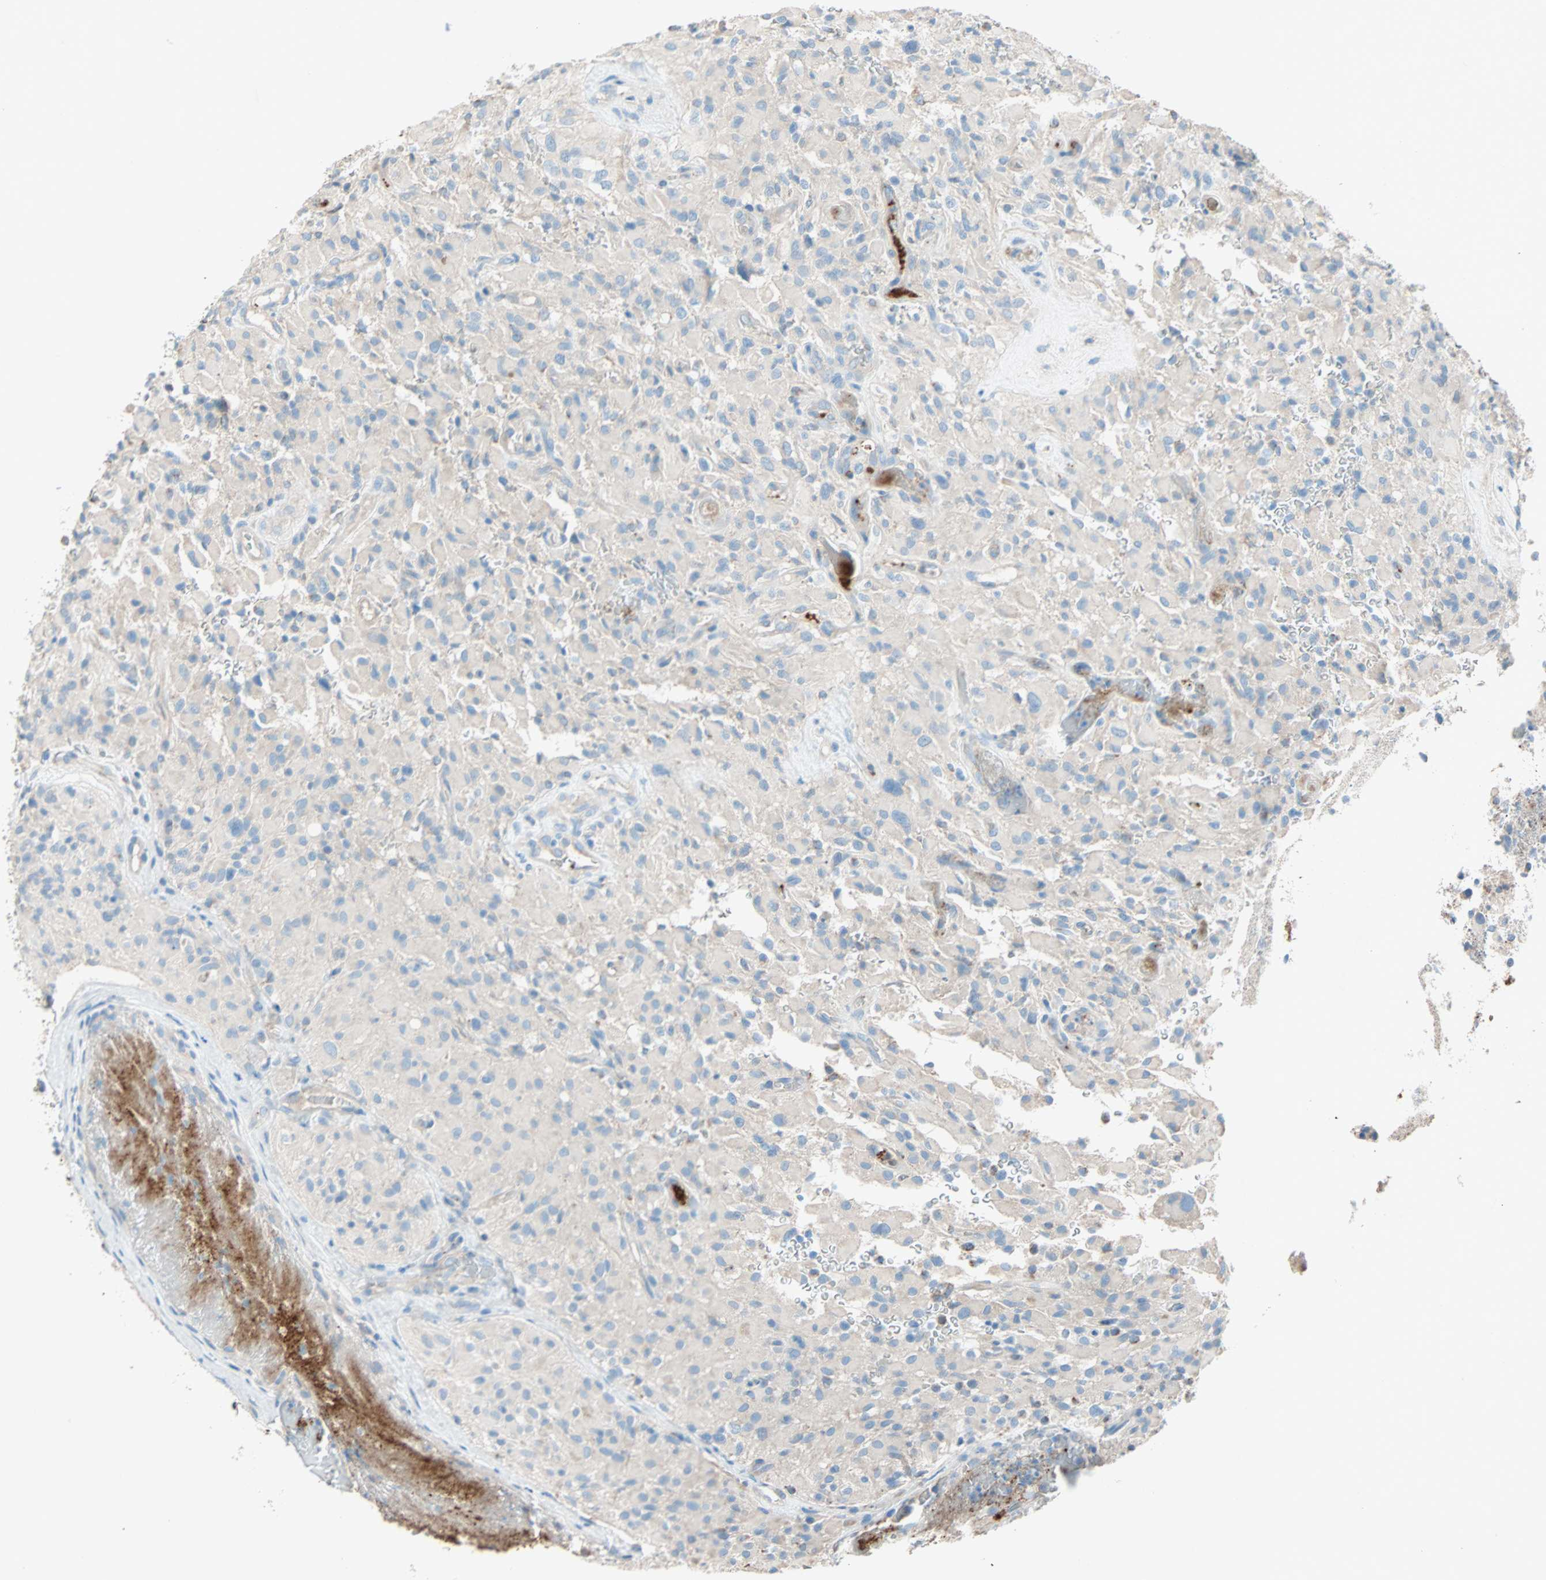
{"staining": {"intensity": "weak", "quantity": "25%-75%", "location": "cytoplasmic/membranous"}, "tissue": "glioma", "cell_type": "Tumor cells", "image_type": "cancer", "snomed": [{"axis": "morphology", "description": "Glioma, malignant, High grade"}, {"axis": "topography", "description": "Brain"}], "caption": "There is low levels of weak cytoplasmic/membranous staining in tumor cells of glioma, as demonstrated by immunohistochemical staining (brown color).", "gene": "LY6G6F", "patient": {"sex": "male", "age": 71}}